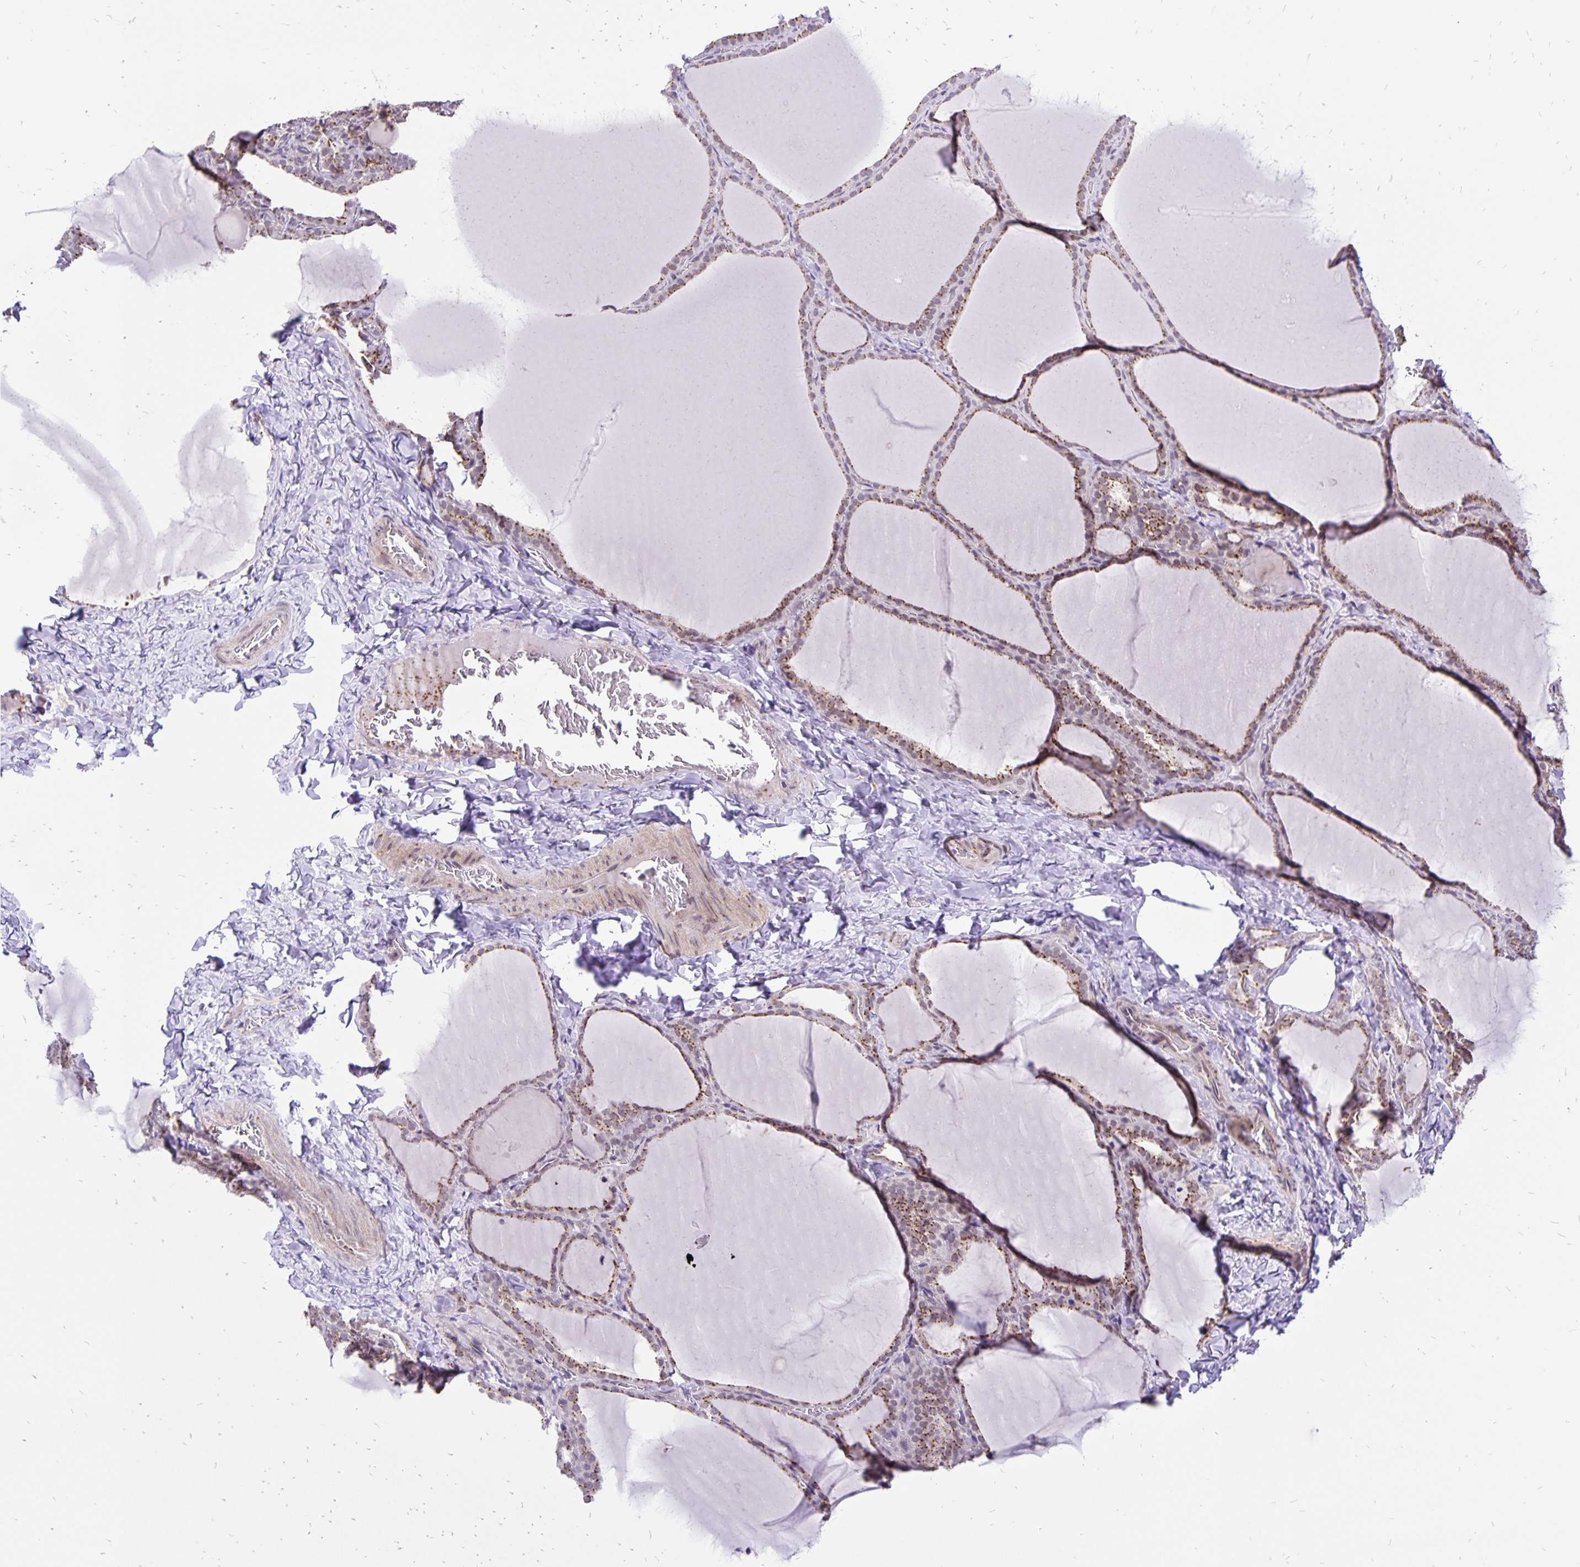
{"staining": {"intensity": "moderate", "quantity": "25%-75%", "location": "cytoplasmic/membranous,nuclear"}, "tissue": "thyroid gland", "cell_type": "Glandular cells", "image_type": "normal", "snomed": [{"axis": "morphology", "description": "Normal tissue, NOS"}, {"axis": "topography", "description": "Thyroid gland"}], "caption": "Immunohistochemical staining of normal human thyroid gland demonstrates moderate cytoplasmic/membranous,nuclear protein expression in approximately 25%-75% of glandular cells.", "gene": "GOLGA5", "patient": {"sex": "female", "age": 22}}